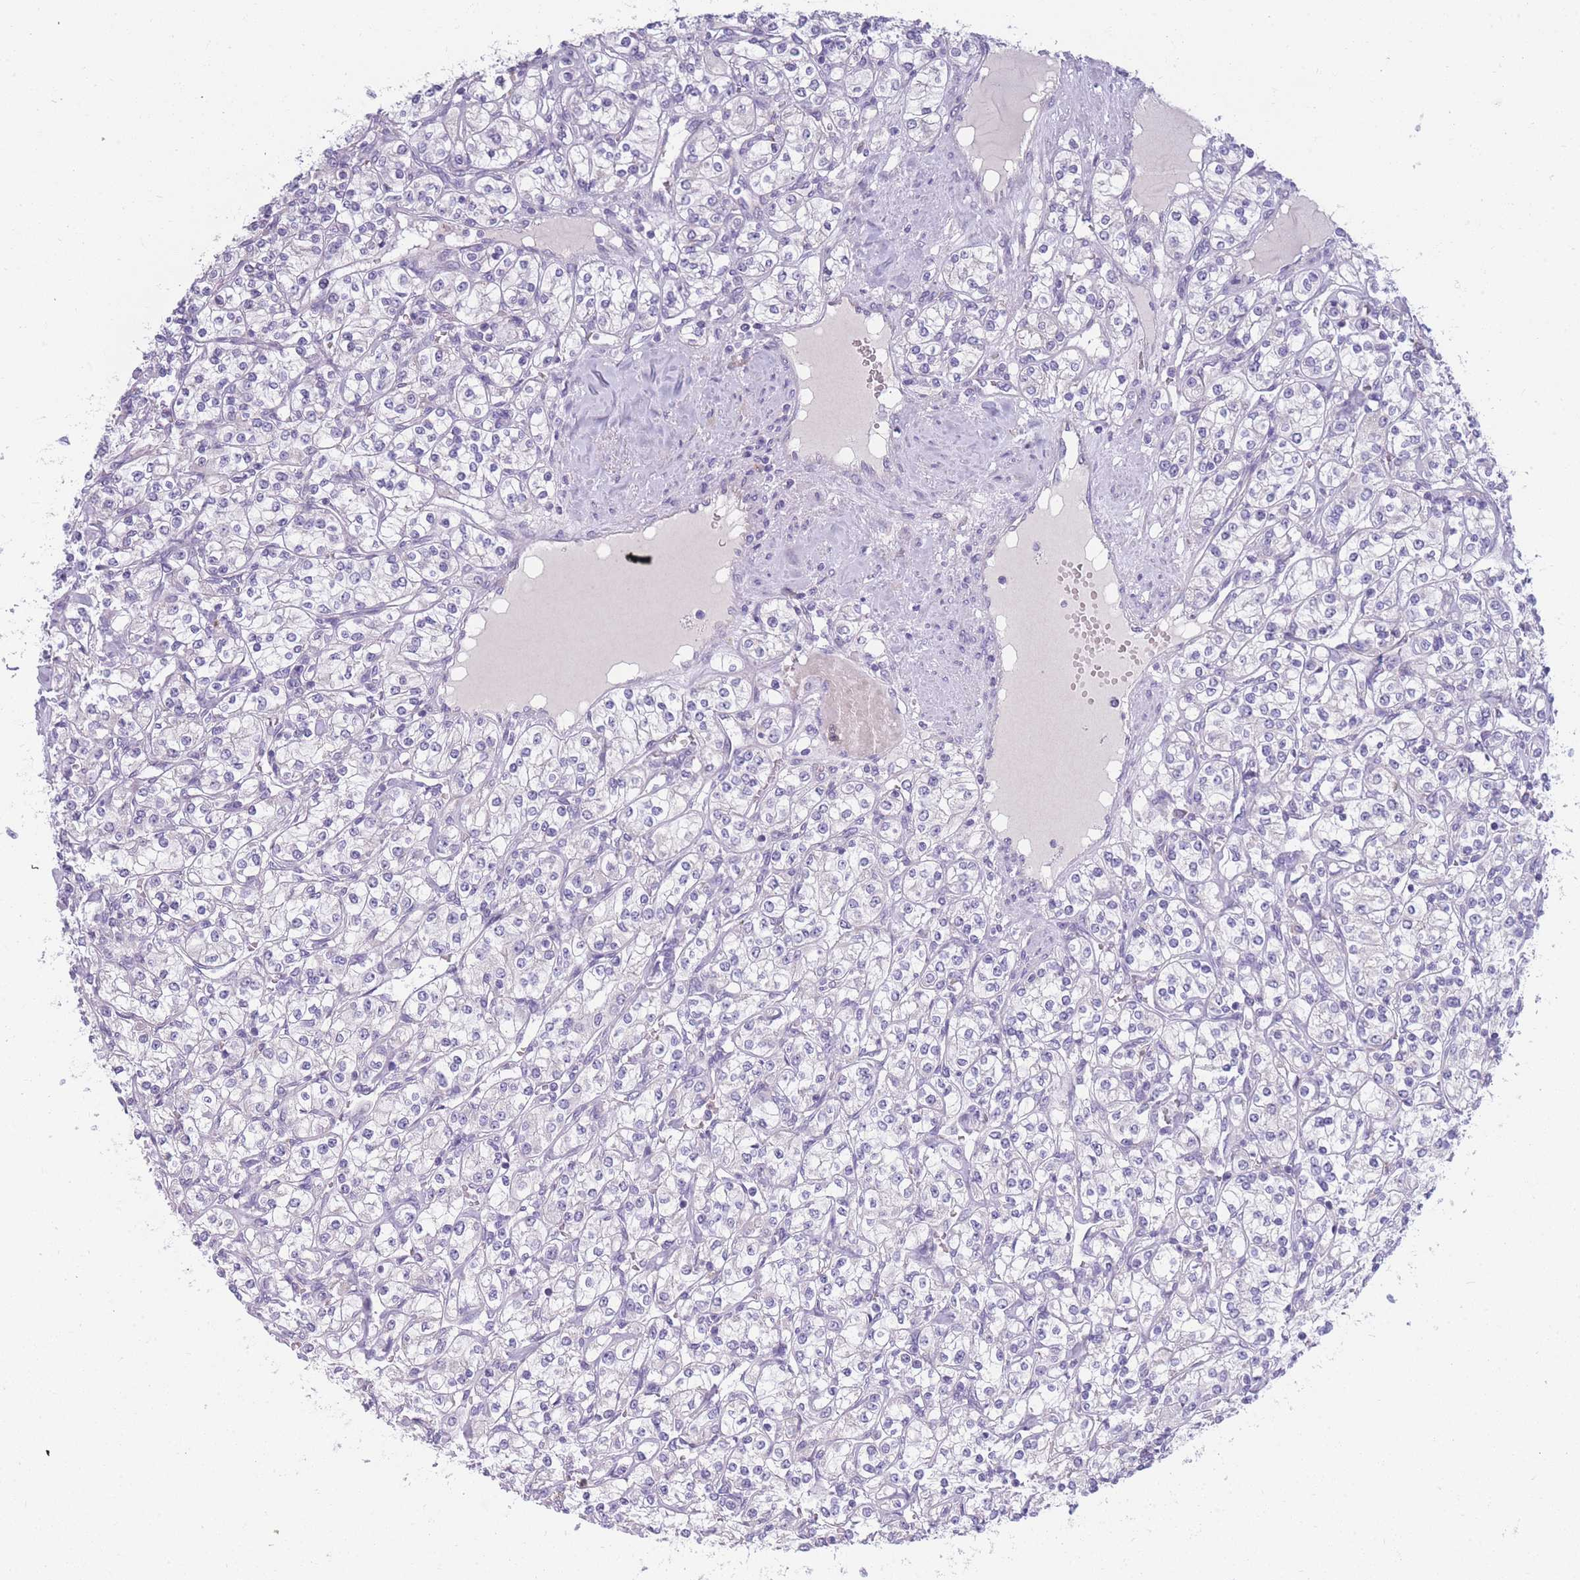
{"staining": {"intensity": "negative", "quantity": "none", "location": "none"}, "tissue": "renal cancer", "cell_type": "Tumor cells", "image_type": "cancer", "snomed": [{"axis": "morphology", "description": "Adenocarcinoma, NOS"}, {"axis": "topography", "description": "Kidney"}], "caption": "Tumor cells show no significant expression in adenocarcinoma (renal).", "gene": "NDUFAF6", "patient": {"sex": "male", "age": 77}}